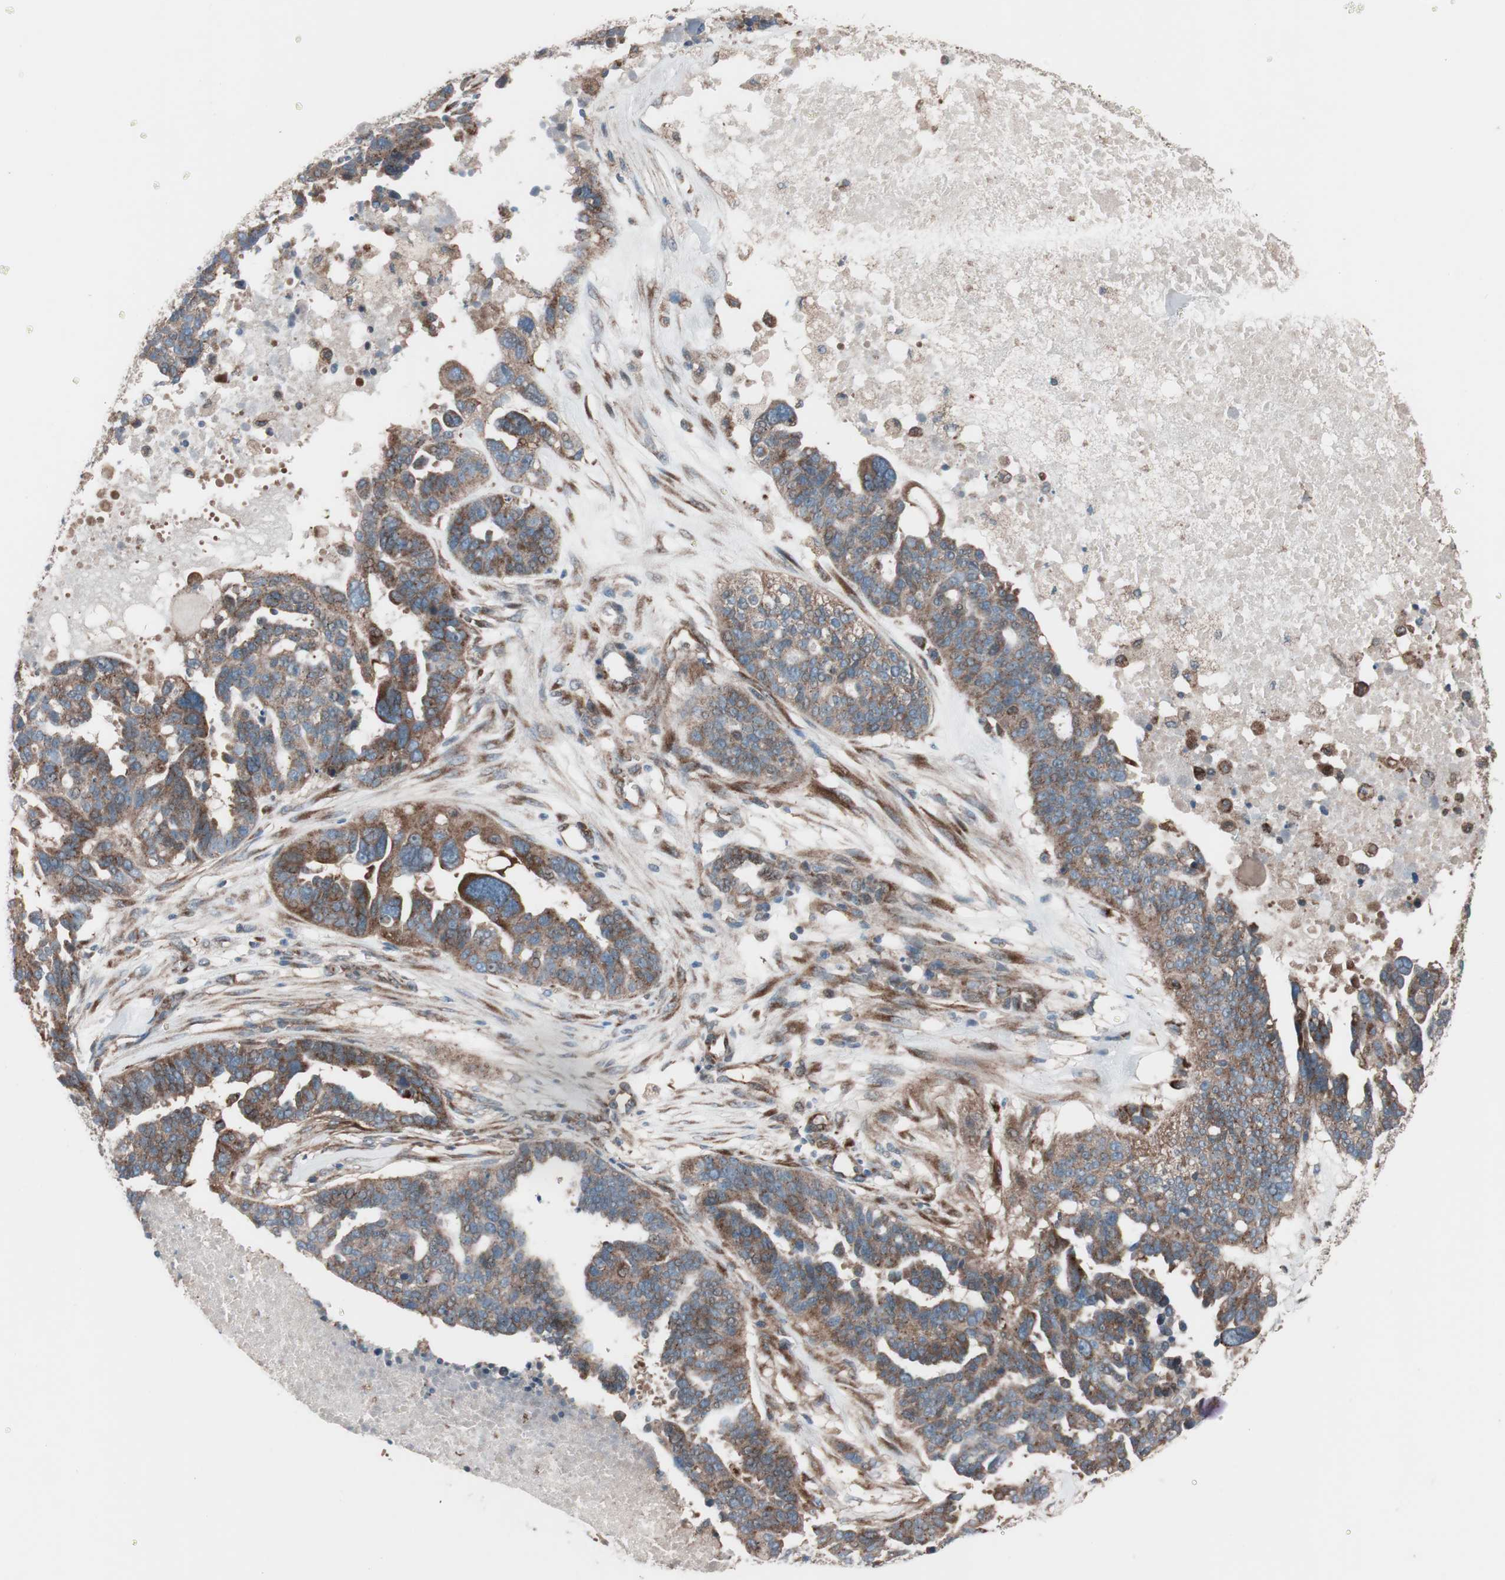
{"staining": {"intensity": "moderate", "quantity": "25%-75%", "location": "cytoplasmic/membranous"}, "tissue": "ovarian cancer", "cell_type": "Tumor cells", "image_type": "cancer", "snomed": [{"axis": "morphology", "description": "Cystadenocarcinoma, serous, NOS"}, {"axis": "topography", "description": "Ovary"}], "caption": "Moderate cytoplasmic/membranous protein staining is seen in about 25%-75% of tumor cells in ovarian cancer (serous cystadenocarcinoma).", "gene": "SEC31A", "patient": {"sex": "female", "age": 59}}